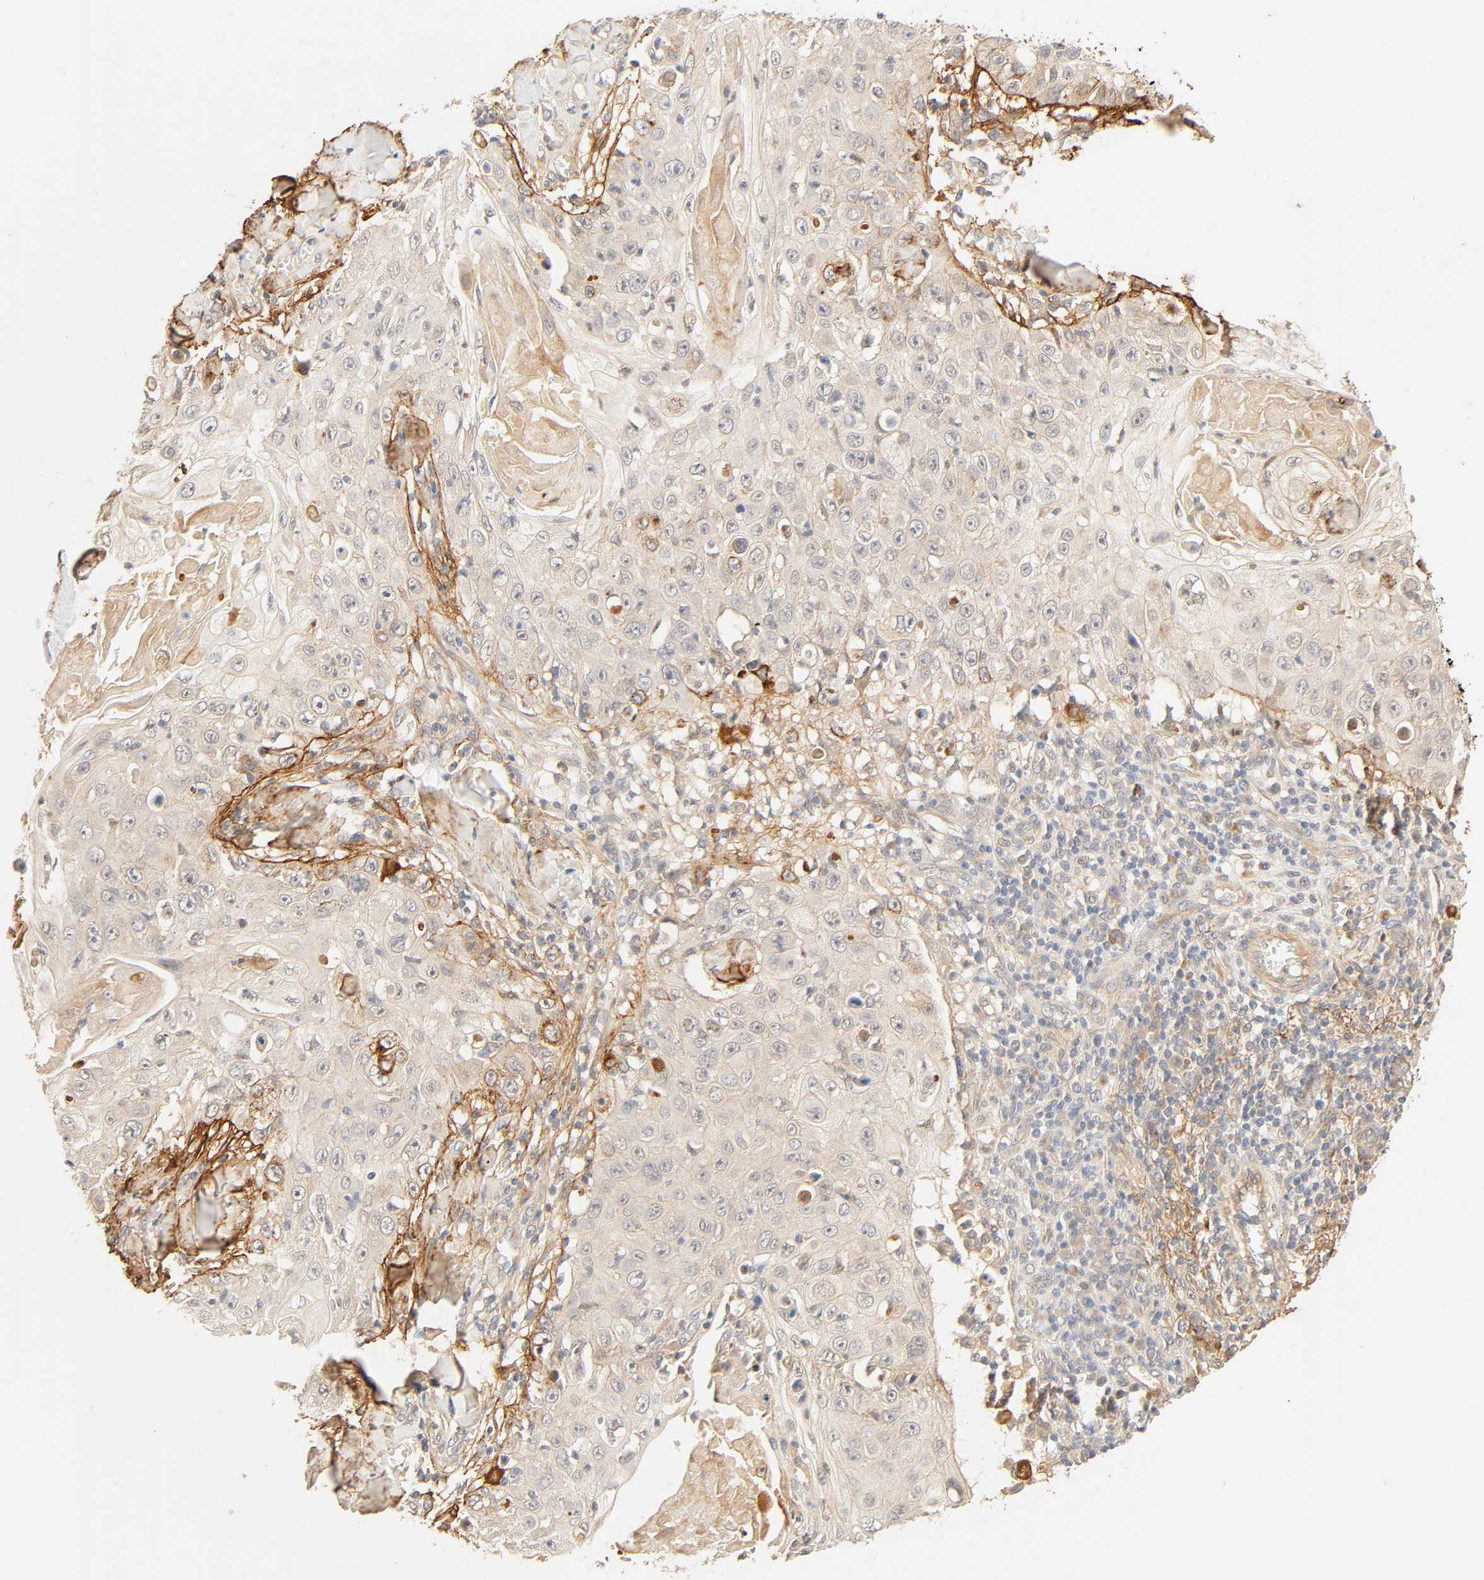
{"staining": {"intensity": "weak", "quantity": "<25%", "location": "cytoplasmic/membranous"}, "tissue": "skin cancer", "cell_type": "Tumor cells", "image_type": "cancer", "snomed": [{"axis": "morphology", "description": "Squamous cell carcinoma, NOS"}, {"axis": "topography", "description": "Skin"}], "caption": "Immunohistochemistry (IHC) image of human skin squamous cell carcinoma stained for a protein (brown), which shows no positivity in tumor cells.", "gene": "CACNA1G", "patient": {"sex": "male", "age": 86}}